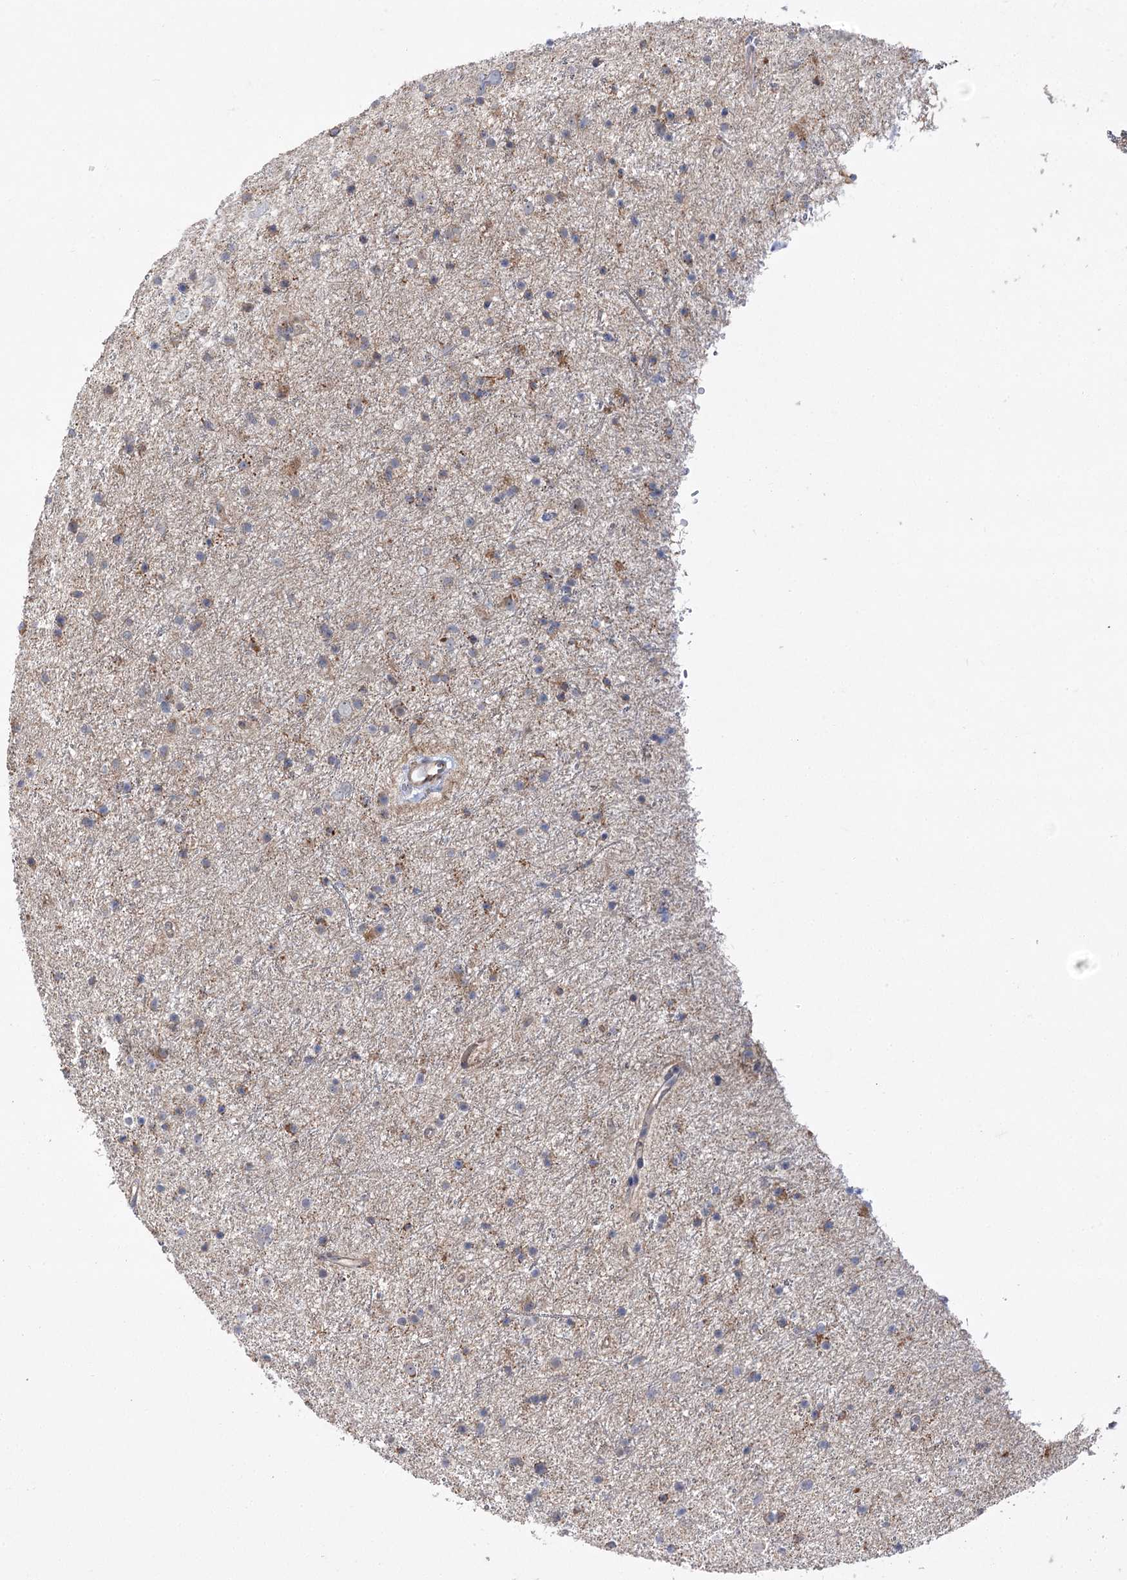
{"staining": {"intensity": "moderate", "quantity": "<25%", "location": "cytoplasmic/membranous"}, "tissue": "glioma", "cell_type": "Tumor cells", "image_type": "cancer", "snomed": [{"axis": "morphology", "description": "Glioma, malignant, Low grade"}, {"axis": "topography", "description": "Cerebral cortex"}], "caption": "A brown stain shows moderate cytoplasmic/membranous expression of a protein in human glioma tumor cells.", "gene": "ECHDC3", "patient": {"sex": "female", "age": 39}}